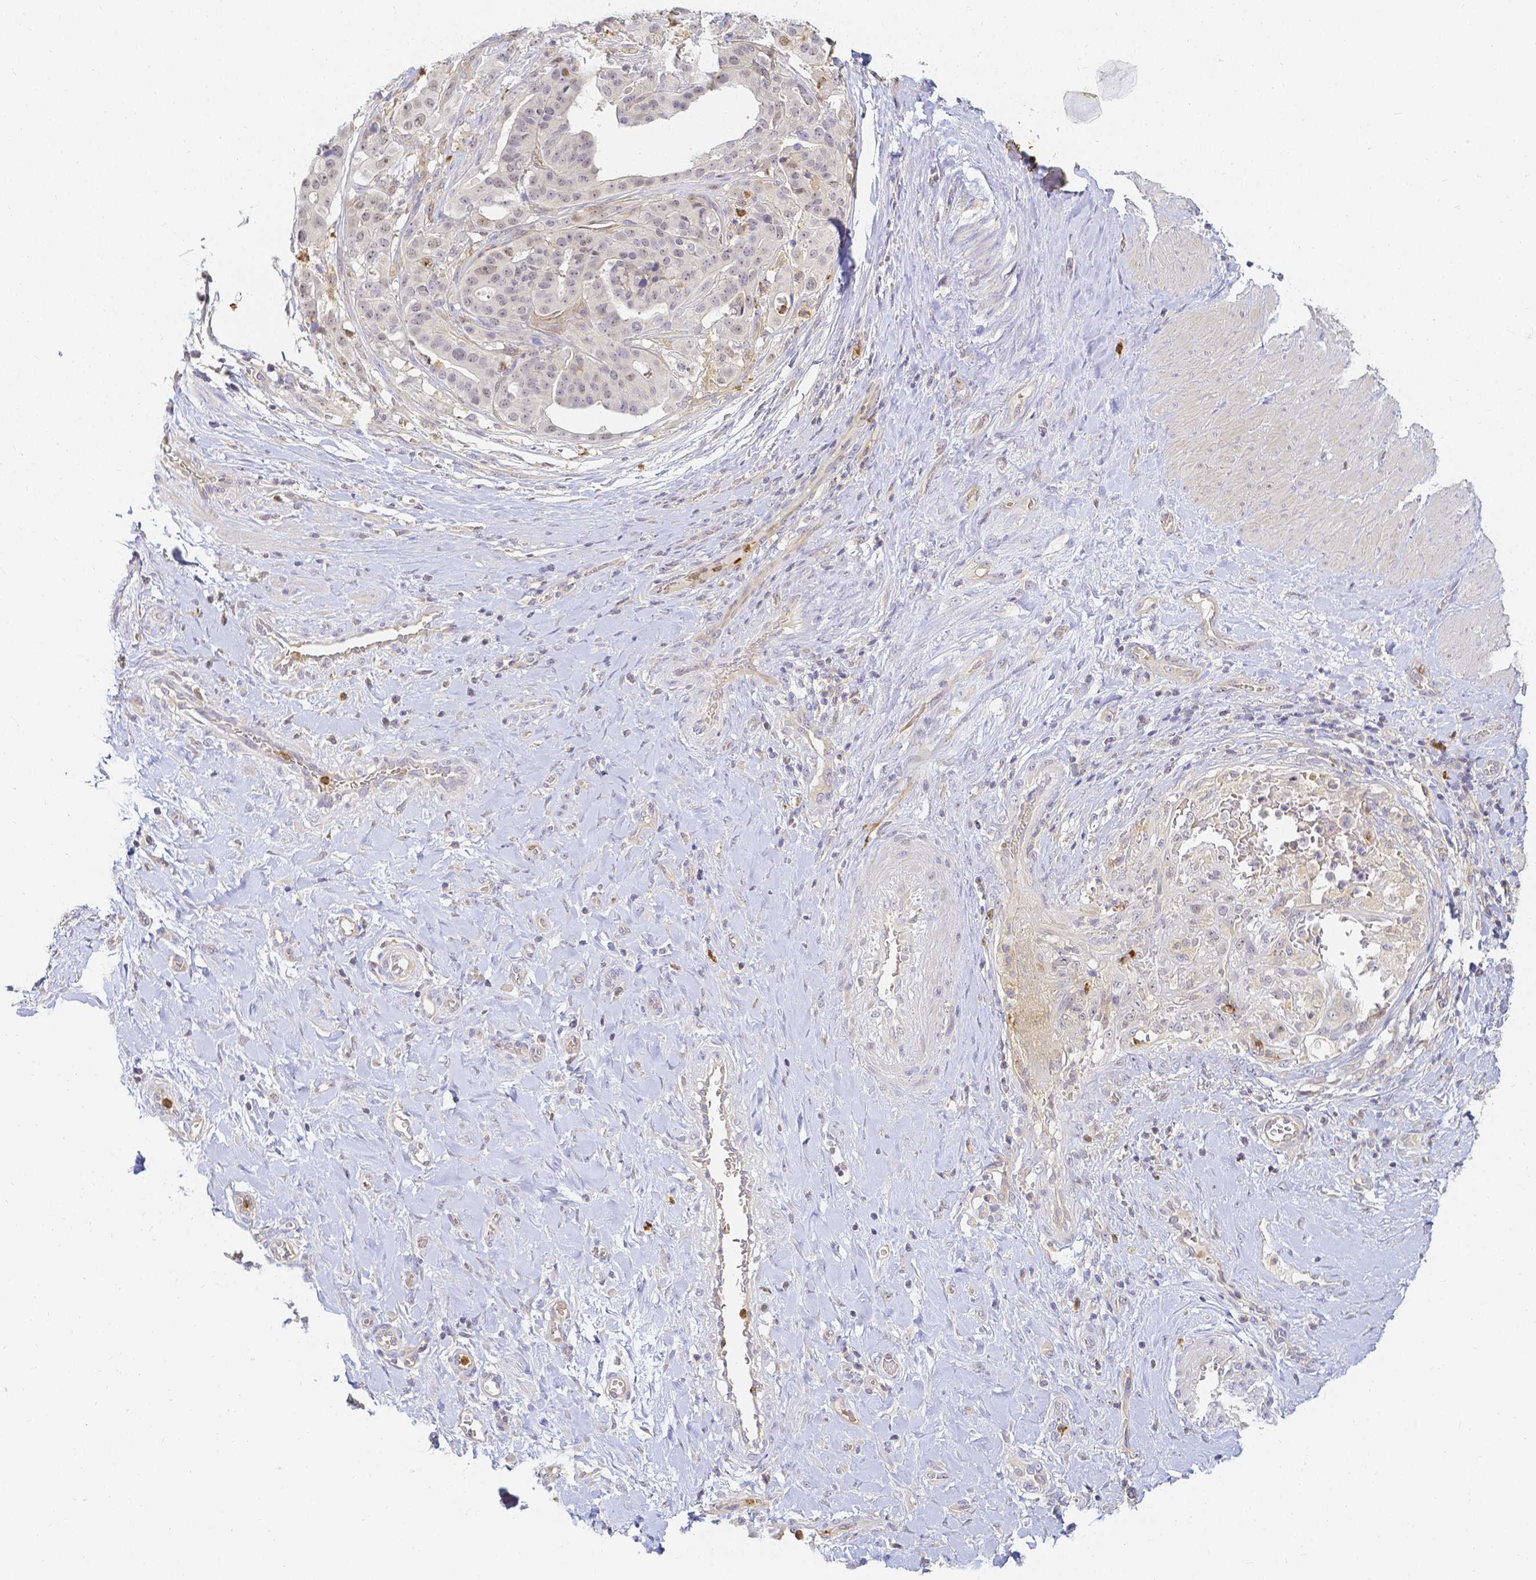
{"staining": {"intensity": "weak", "quantity": "<25%", "location": "nuclear"}, "tissue": "stomach cancer", "cell_type": "Tumor cells", "image_type": "cancer", "snomed": [{"axis": "morphology", "description": "Adenocarcinoma, NOS"}, {"axis": "topography", "description": "Stomach"}], "caption": "Immunohistochemistry of stomach cancer exhibits no staining in tumor cells.", "gene": "KCNH1", "patient": {"sex": "male", "age": 48}}